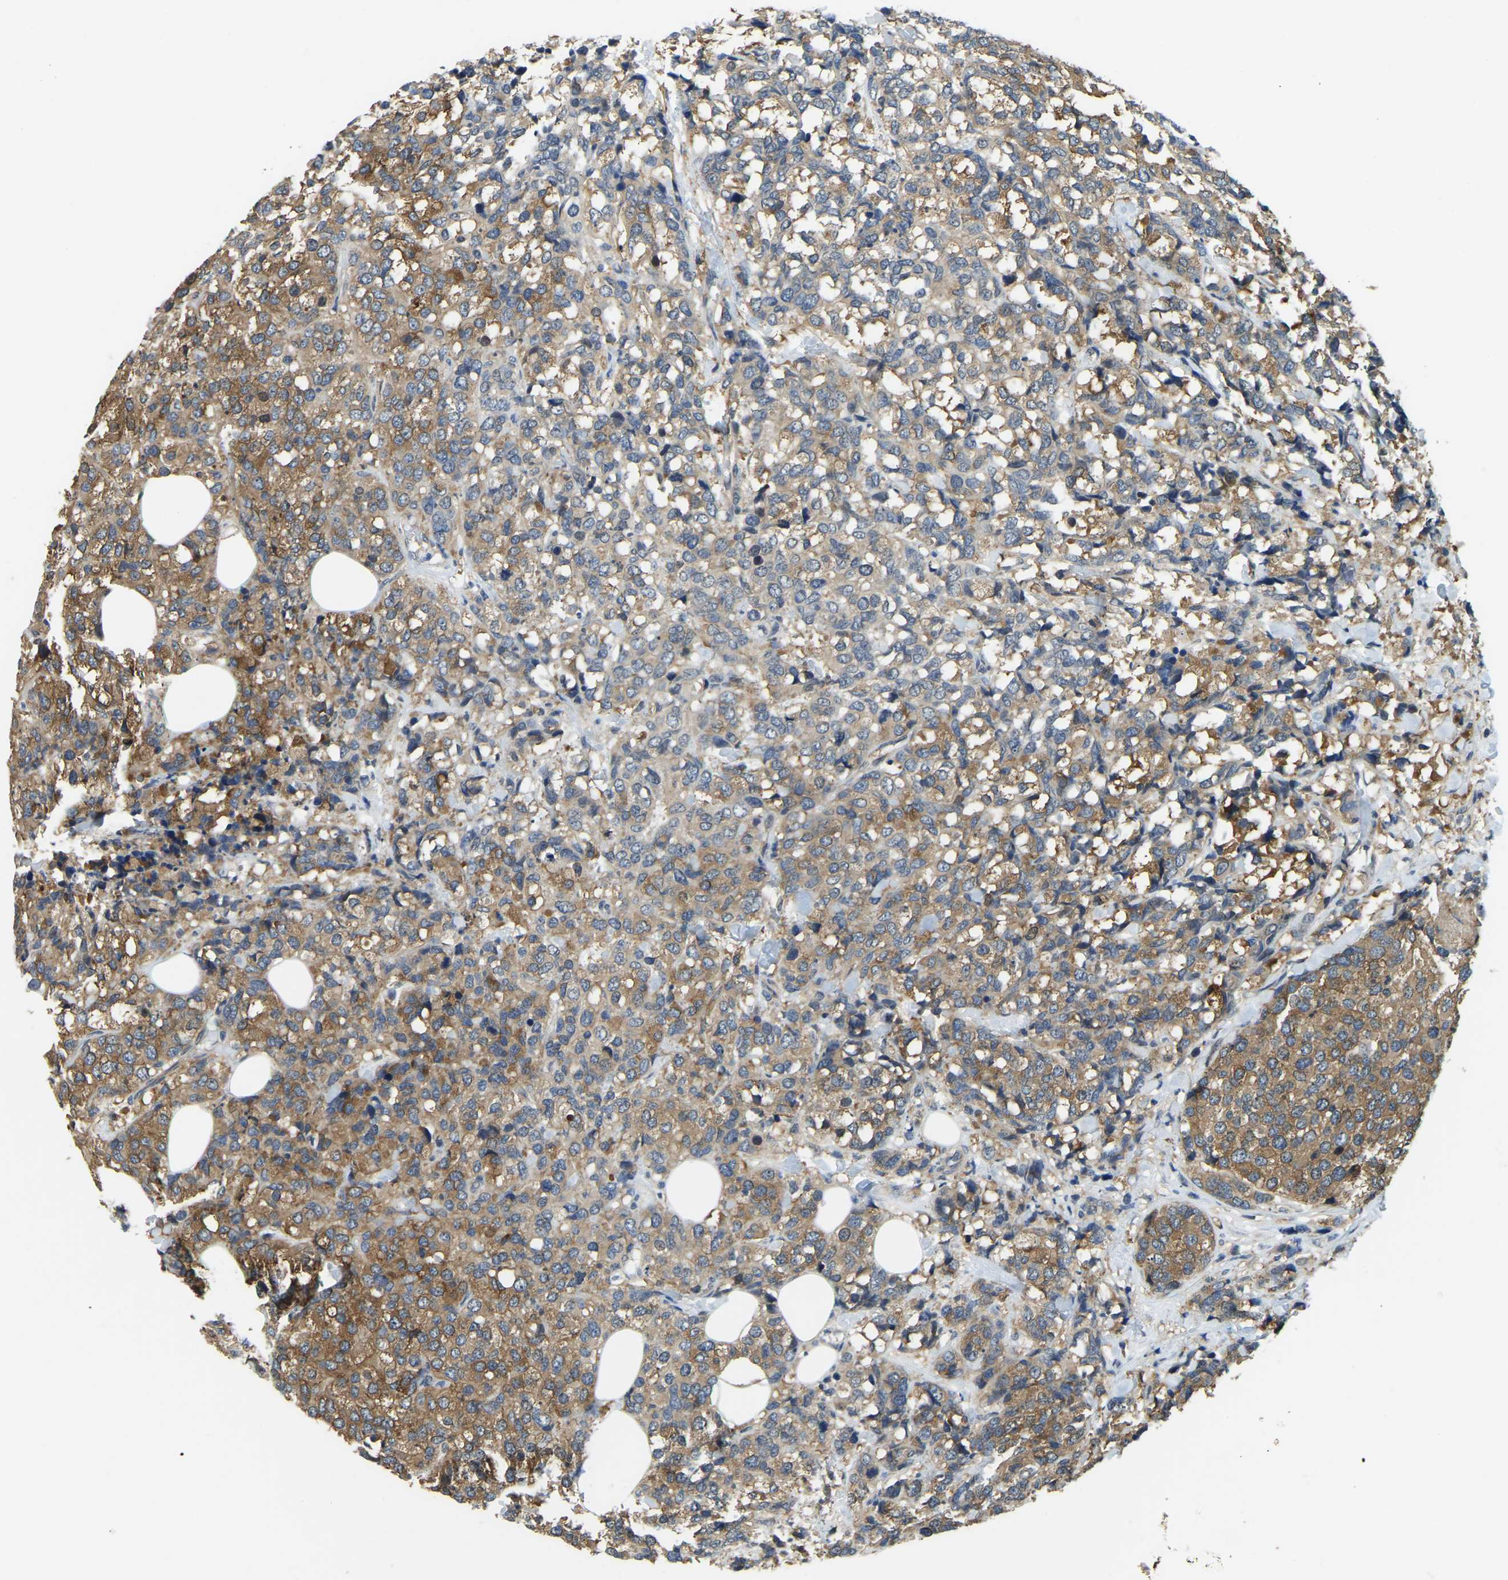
{"staining": {"intensity": "moderate", "quantity": "25%-75%", "location": "cytoplasmic/membranous"}, "tissue": "breast cancer", "cell_type": "Tumor cells", "image_type": "cancer", "snomed": [{"axis": "morphology", "description": "Lobular carcinoma"}, {"axis": "topography", "description": "Breast"}], "caption": "Protein staining displays moderate cytoplasmic/membranous positivity in about 25%-75% of tumor cells in breast cancer.", "gene": "AHNAK", "patient": {"sex": "female", "age": 59}}